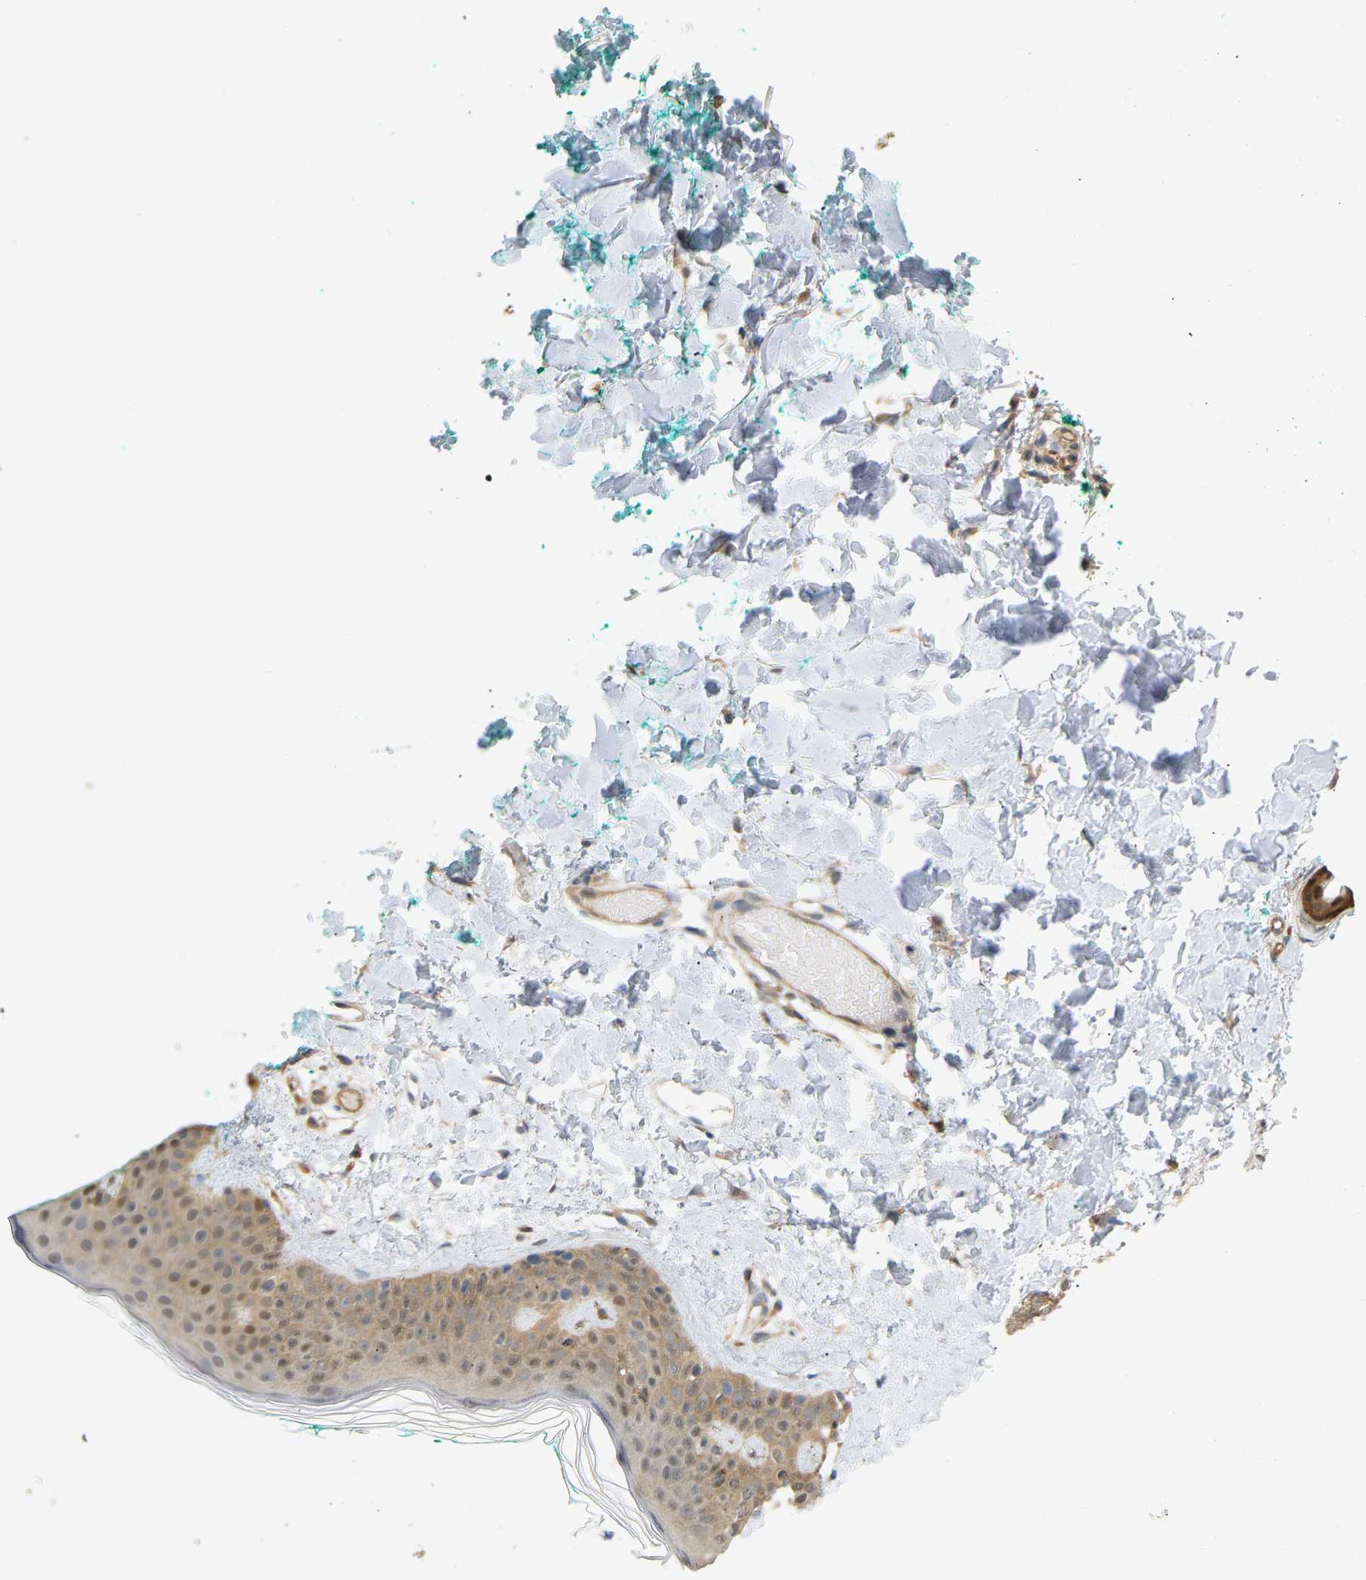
{"staining": {"intensity": "weak", "quantity": ">75%", "location": "cytoplasmic/membranous"}, "tissue": "skin", "cell_type": "Fibroblasts", "image_type": "normal", "snomed": [{"axis": "morphology", "description": "Normal tissue, NOS"}, {"axis": "topography", "description": "Skin"}], "caption": "A brown stain highlights weak cytoplasmic/membranous positivity of a protein in fibroblasts of normal human skin. (Brightfield microscopy of DAB IHC at high magnification).", "gene": "ENO1", "patient": {"sex": "male", "age": 30}}